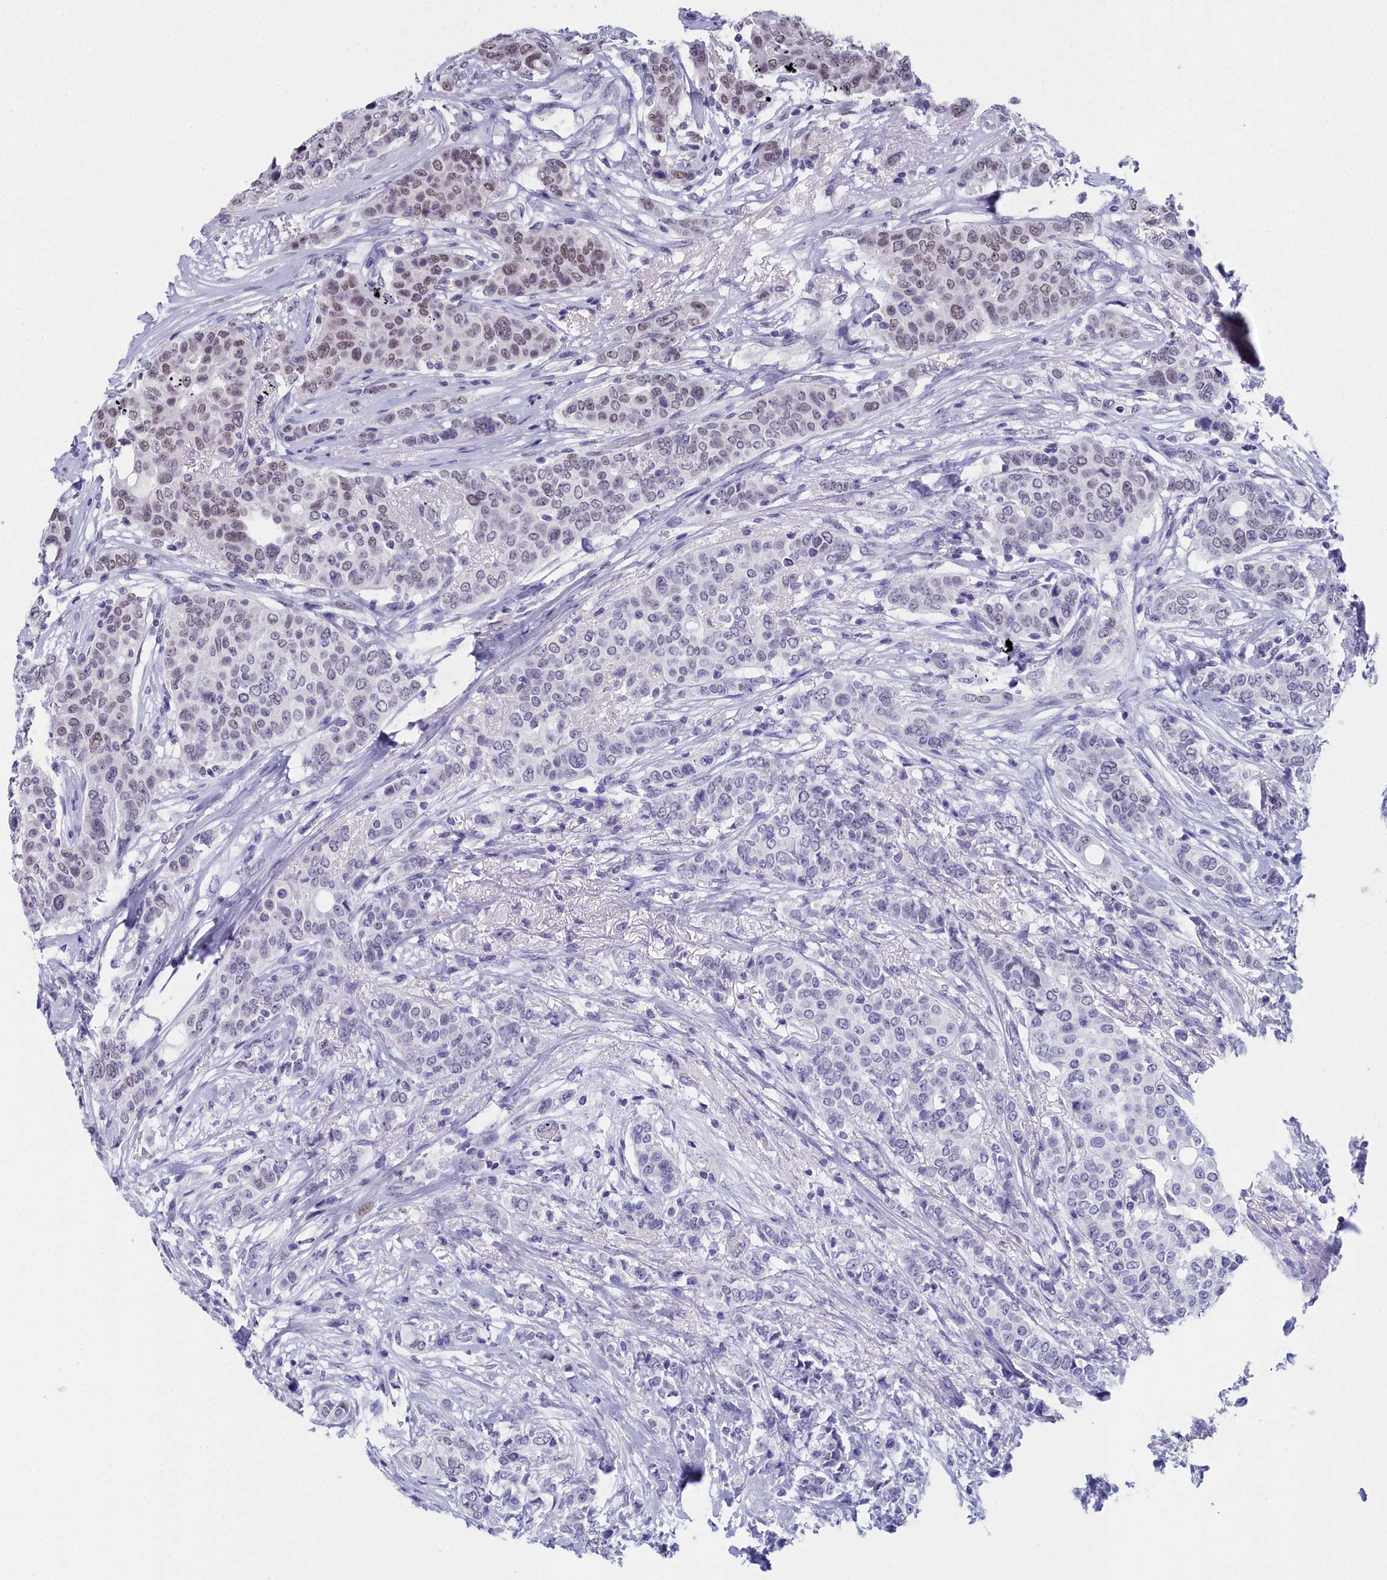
{"staining": {"intensity": "weak", "quantity": "25%-75%", "location": "nuclear"}, "tissue": "breast cancer", "cell_type": "Tumor cells", "image_type": "cancer", "snomed": [{"axis": "morphology", "description": "Lobular carcinoma"}, {"axis": "topography", "description": "Breast"}], "caption": "Brown immunohistochemical staining in human lobular carcinoma (breast) displays weak nuclear expression in approximately 25%-75% of tumor cells.", "gene": "CCDC97", "patient": {"sex": "female", "age": 51}}